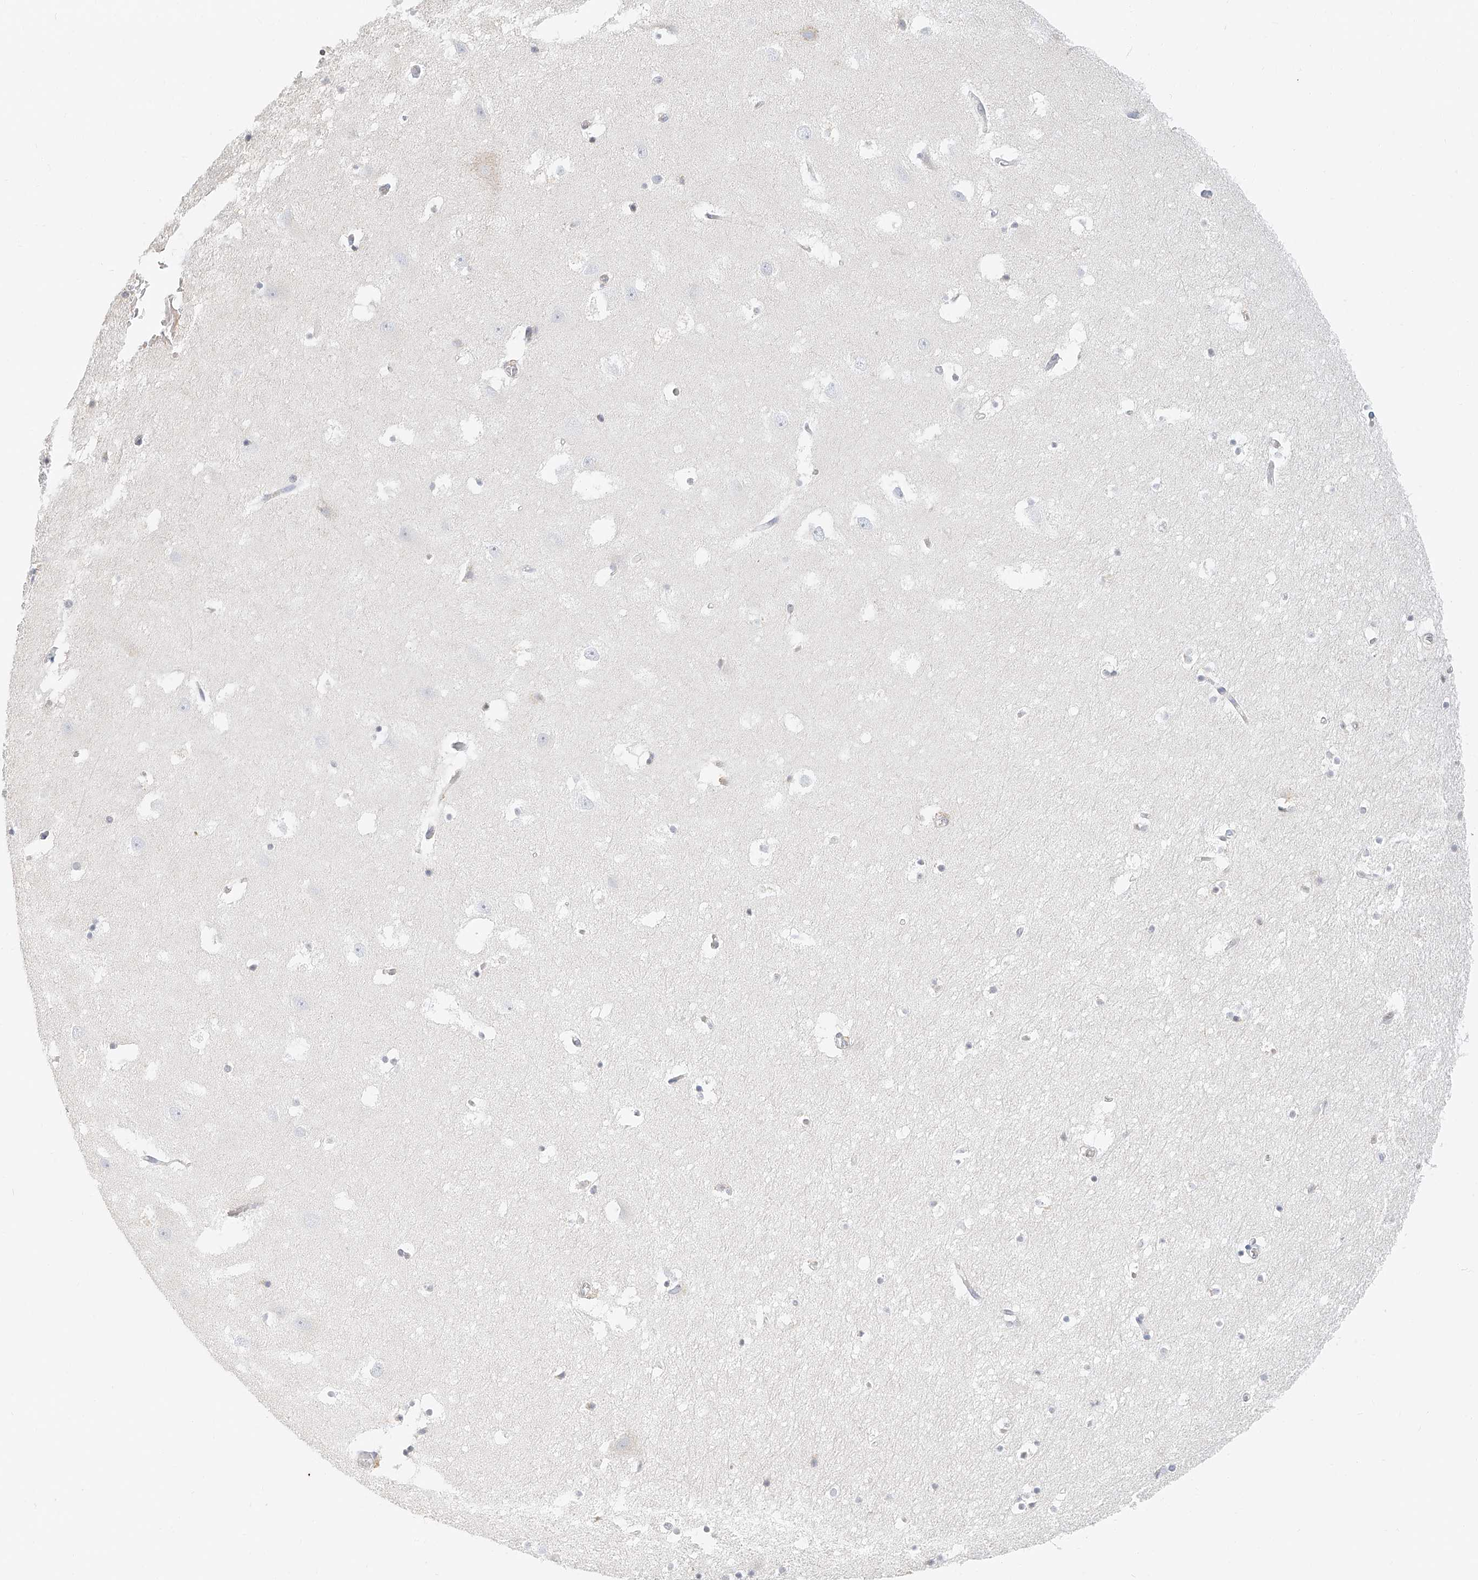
{"staining": {"intensity": "negative", "quantity": "none", "location": "none"}, "tissue": "hippocampus", "cell_type": "Glial cells", "image_type": "normal", "snomed": [{"axis": "morphology", "description": "Normal tissue, NOS"}, {"axis": "topography", "description": "Hippocampus"}], "caption": "The image displays no staining of glial cells in benign hippocampus.", "gene": "CXorf58", "patient": {"sex": "female", "age": 52}}